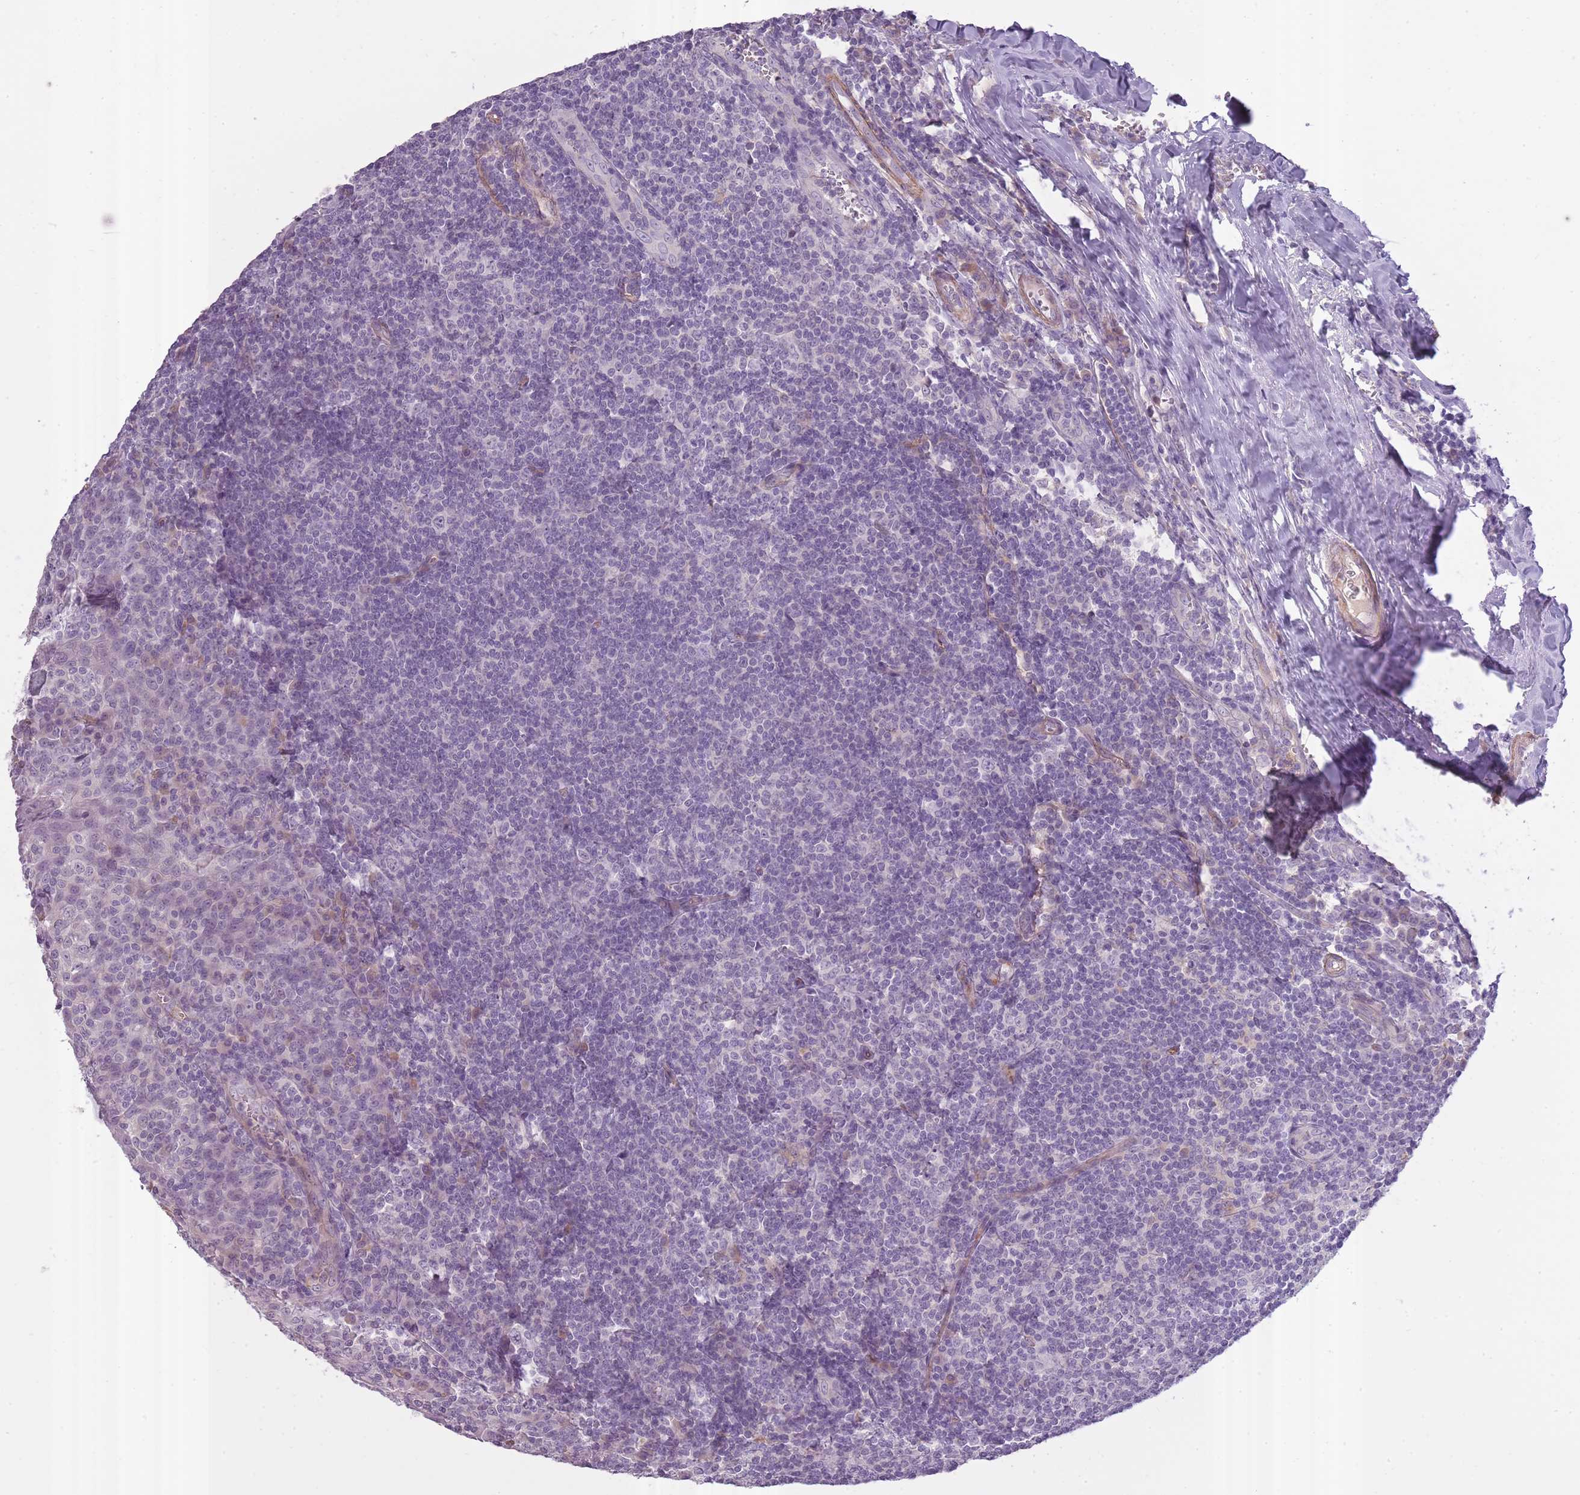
{"staining": {"intensity": "negative", "quantity": "none", "location": "none"}, "tissue": "tonsil", "cell_type": "Germinal center cells", "image_type": "normal", "snomed": [{"axis": "morphology", "description": "Normal tissue, NOS"}, {"axis": "topography", "description": "Tonsil"}], "caption": "Photomicrograph shows no significant protein expression in germinal center cells of benign tonsil. Brightfield microscopy of immunohistochemistry (IHC) stained with DAB (brown) and hematoxylin (blue), captured at high magnification.", "gene": "SLC8A2", "patient": {"sex": "male", "age": 27}}